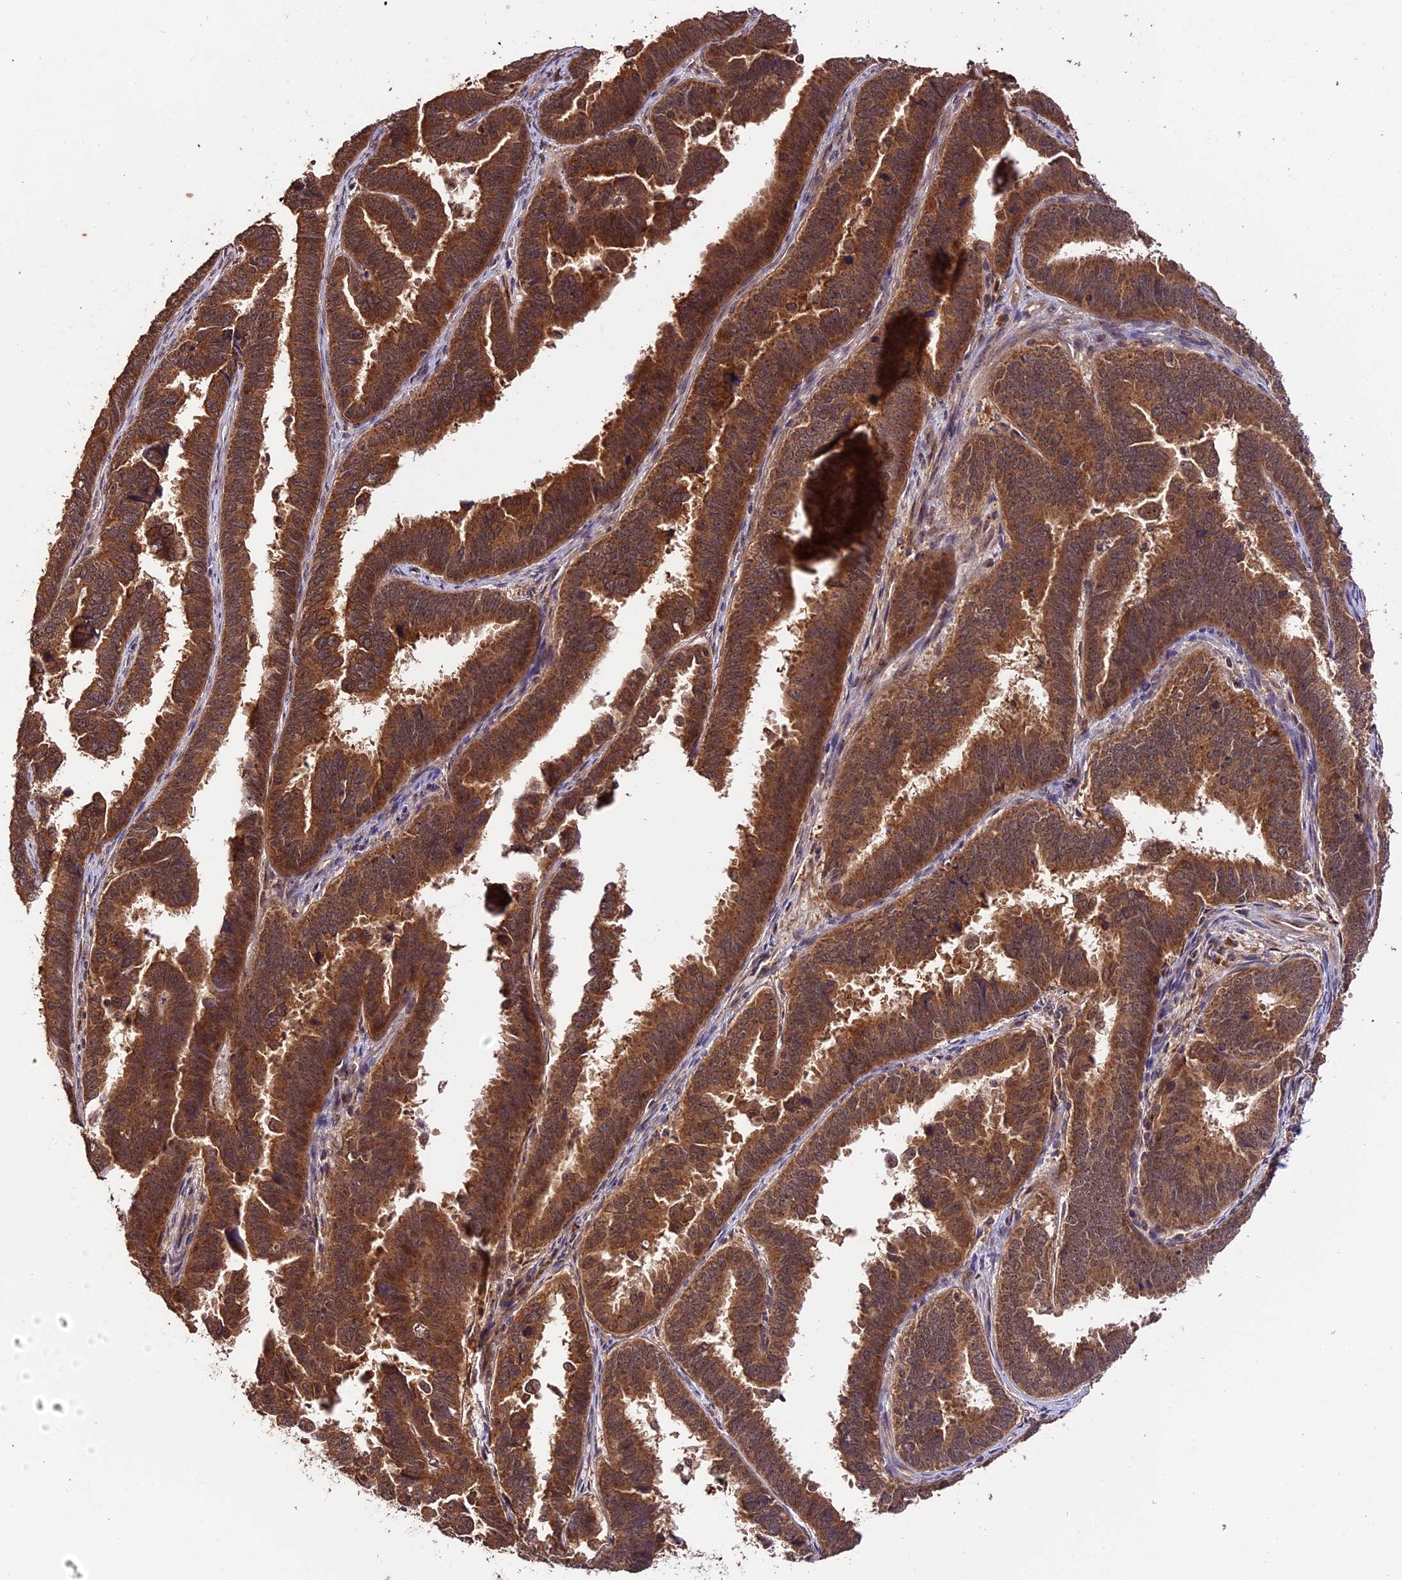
{"staining": {"intensity": "strong", "quantity": ">75%", "location": "cytoplasmic/membranous"}, "tissue": "endometrial cancer", "cell_type": "Tumor cells", "image_type": "cancer", "snomed": [{"axis": "morphology", "description": "Adenocarcinoma, NOS"}, {"axis": "topography", "description": "Endometrium"}], "caption": "The histopathology image reveals a brown stain indicating the presence of a protein in the cytoplasmic/membranous of tumor cells in endometrial adenocarcinoma.", "gene": "TRMT1", "patient": {"sex": "female", "age": 75}}